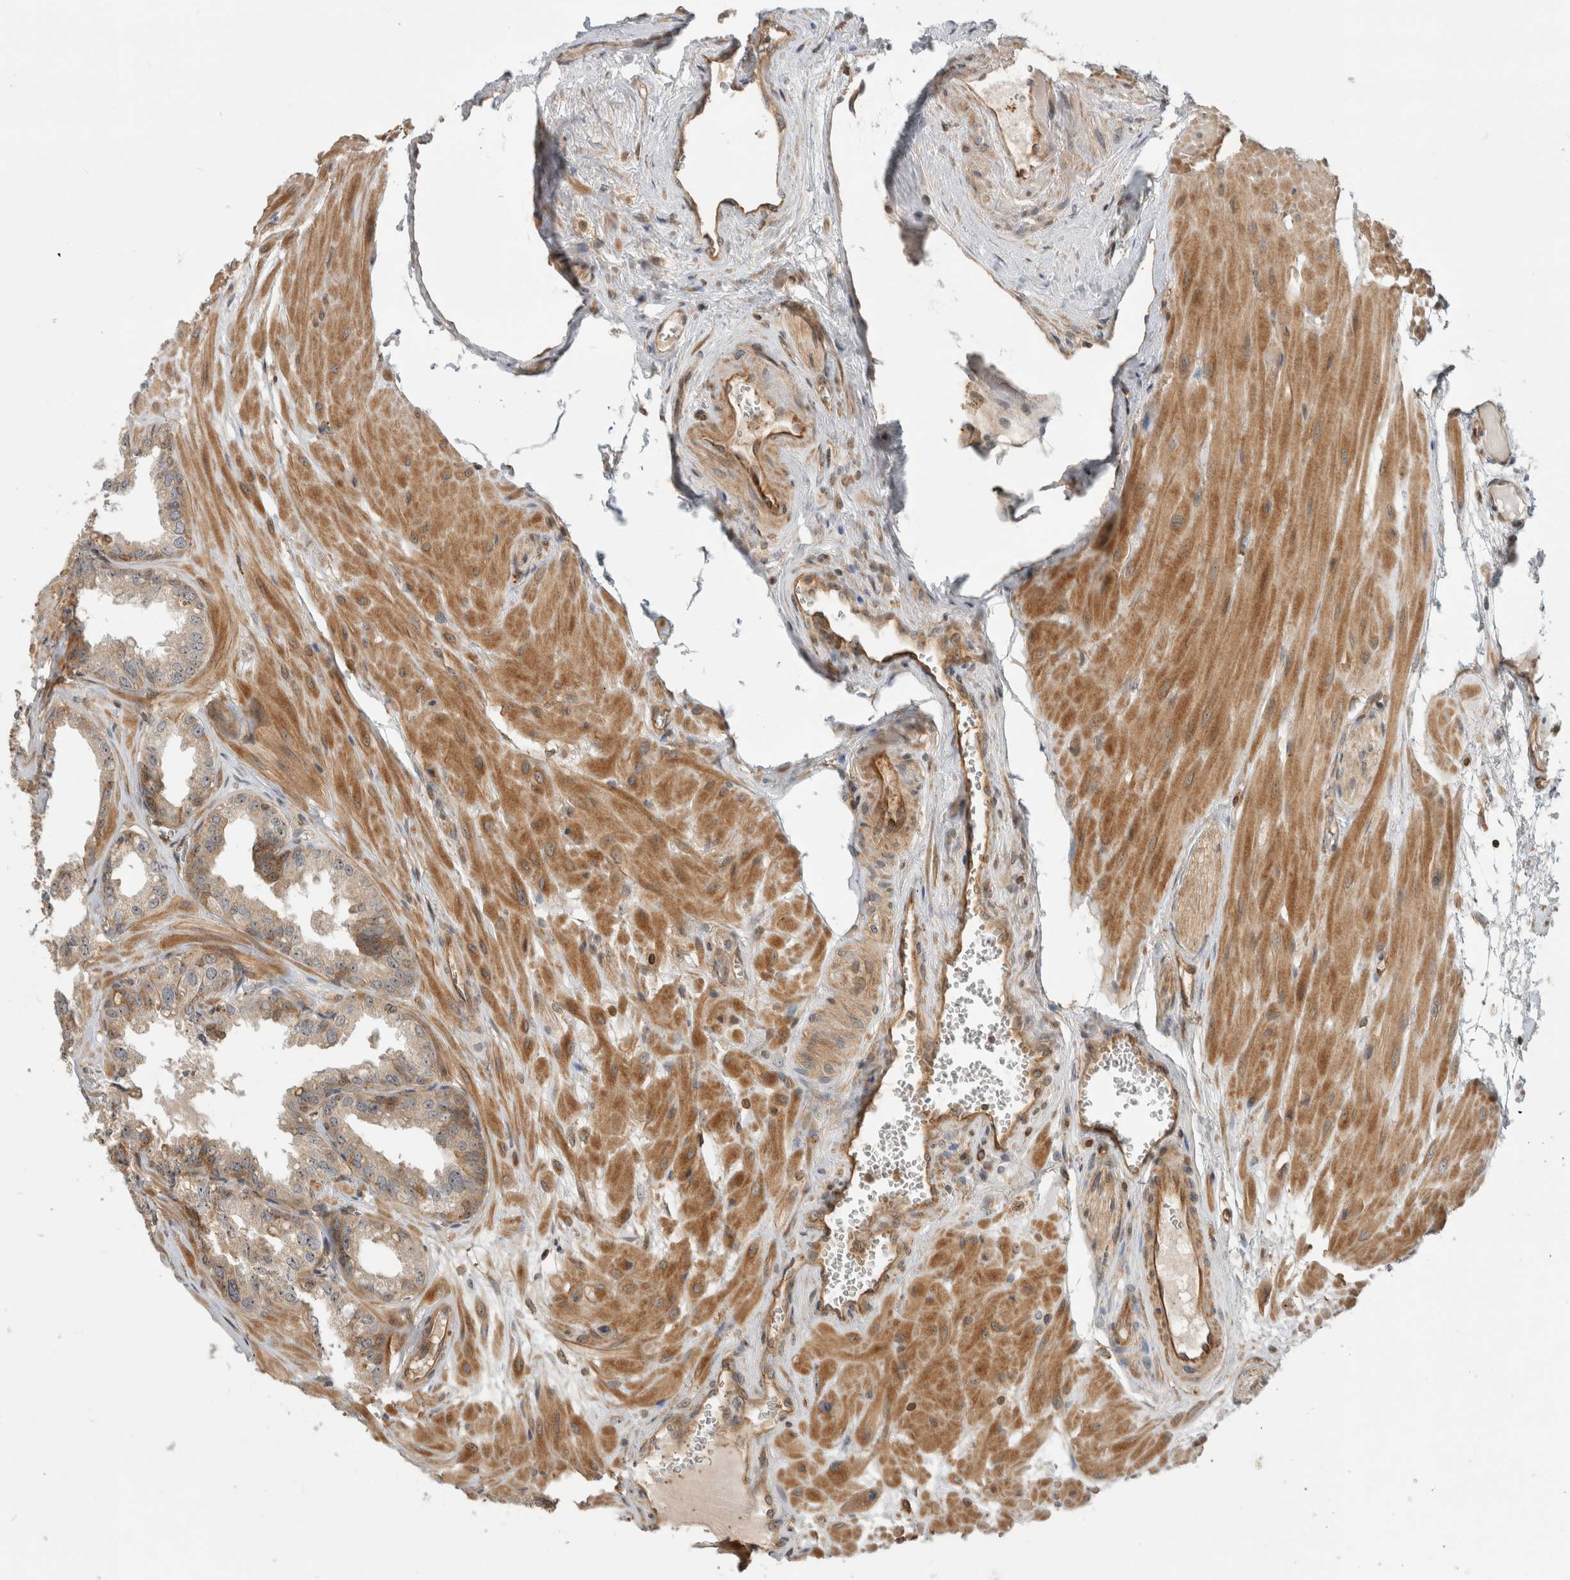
{"staining": {"intensity": "moderate", "quantity": ">75%", "location": "cytoplasmic/membranous,nuclear"}, "tissue": "seminal vesicle", "cell_type": "Glandular cells", "image_type": "normal", "snomed": [{"axis": "morphology", "description": "Normal tissue, NOS"}, {"axis": "topography", "description": "Prostate"}, {"axis": "topography", "description": "Seminal veicle"}], "caption": "Brown immunohistochemical staining in unremarkable seminal vesicle shows moderate cytoplasmic/membranous,nuclear positivity in about >75% of glandular cells. (DAB (3,3'-diaminobenzidine) = brown stain, brightfield microscopy at high magnification).", "gene": "WASF2", "patient": {"sex": "male", "age": 51}}